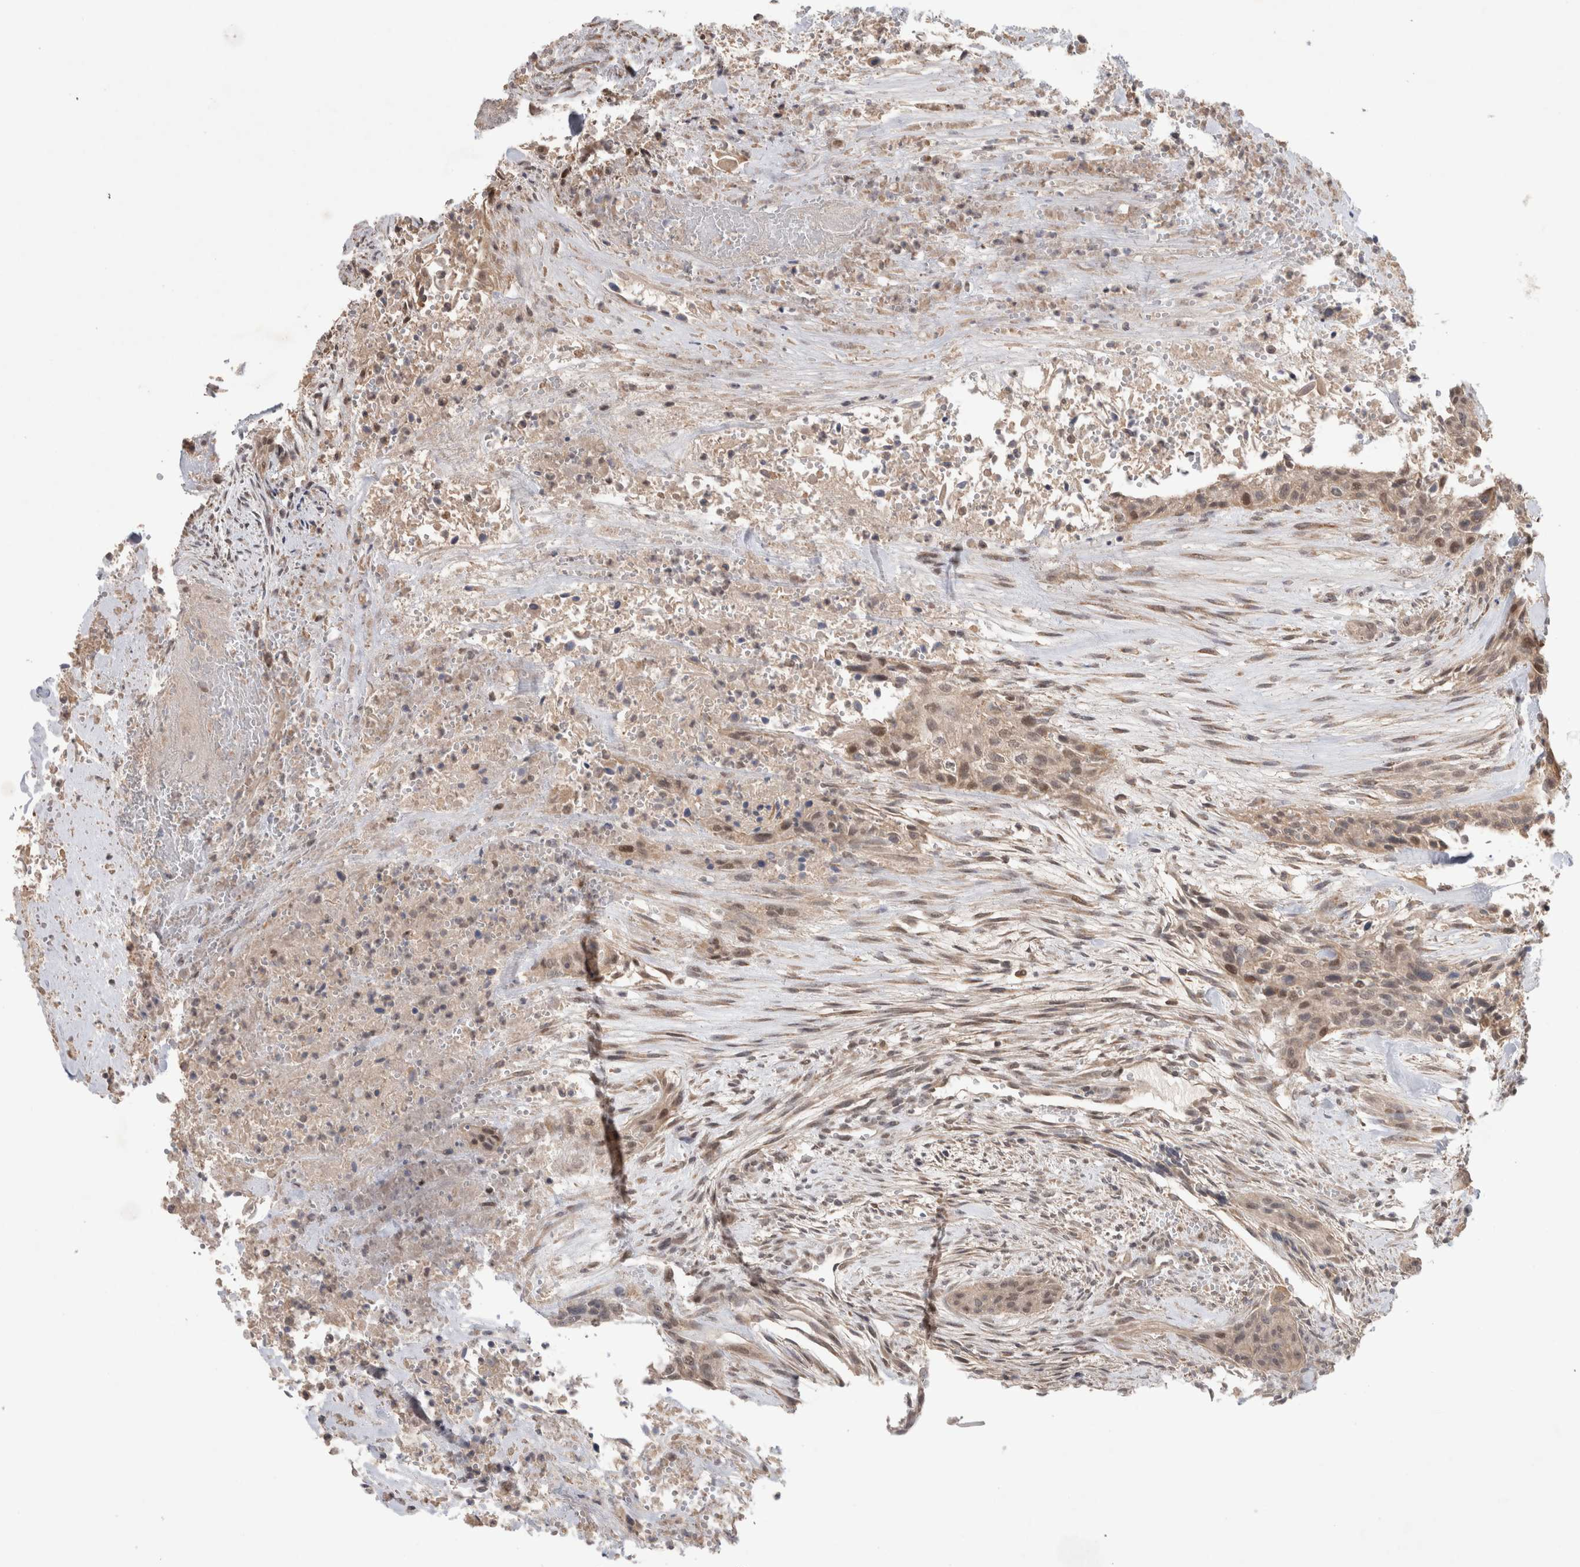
{"staining": {"intensity": "weak", "quantity": ">75%", "location": "cytoplasmic/membranous"}, "tissue": "urothelial cancer", "cell_type": "Tumor cells", "image_type": "cancer", "snomed": [{"axis": "morphology", "description": "Urothelial carcinoma, High grade"}, {"axis": "topography", "description": "Urinary bladder"}], "caption": "Weak cytoplasmic/membranous protein positivity is identified in approximately >75% of tumor cells in urothelial cancer. (DAB (3,3'-diaminobenzidine) IHC with brightfield microscopy, high magnification).", "gene": "SYDE2", "patient": {"sex": "male", "age": 35}}